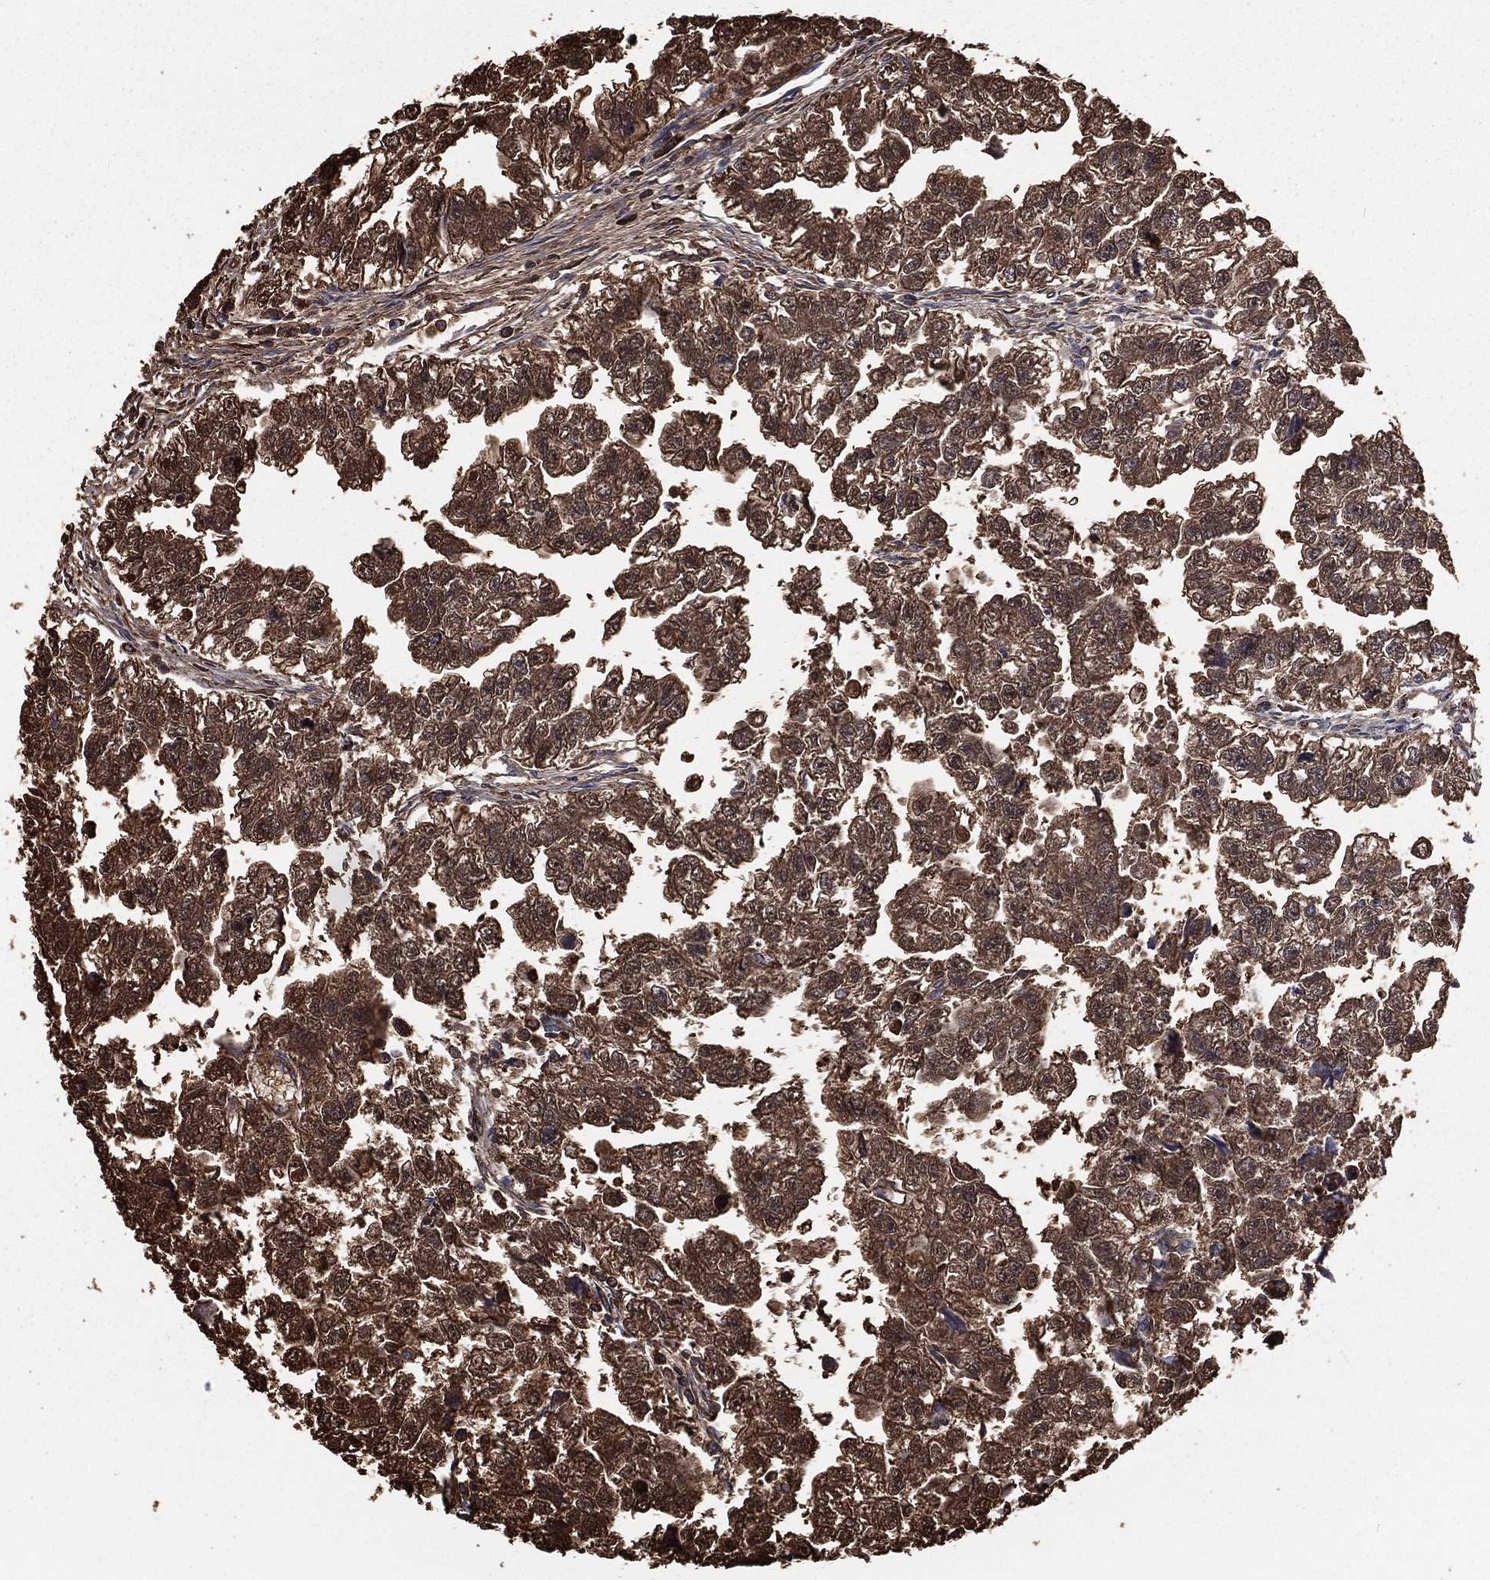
{"staining": {"intensity": "strong", "quantity": ">75%", "location": "cytoplasmic/membranous"}, "tissue": "testis cancer", "cell_type": "Tumor cells", "image_type": "cancer", "snomed": [{"axis": "morphology", "description": "Carcinoma, Embryonal, NOS"}, {"axis": "morphology", "description": "Teratoma, malignant, NOS"}, {"axis": "topography", "description": "Testis"}], "caption": "Immunohistochemical staining of human teratoma (malignant) (testis) shows high levels of strong cytoplasmic/membranous protein expression in about >75% of tumor cells.", "gene": "TBC1D2", "patient": {"sex": "male", "age": 44}}